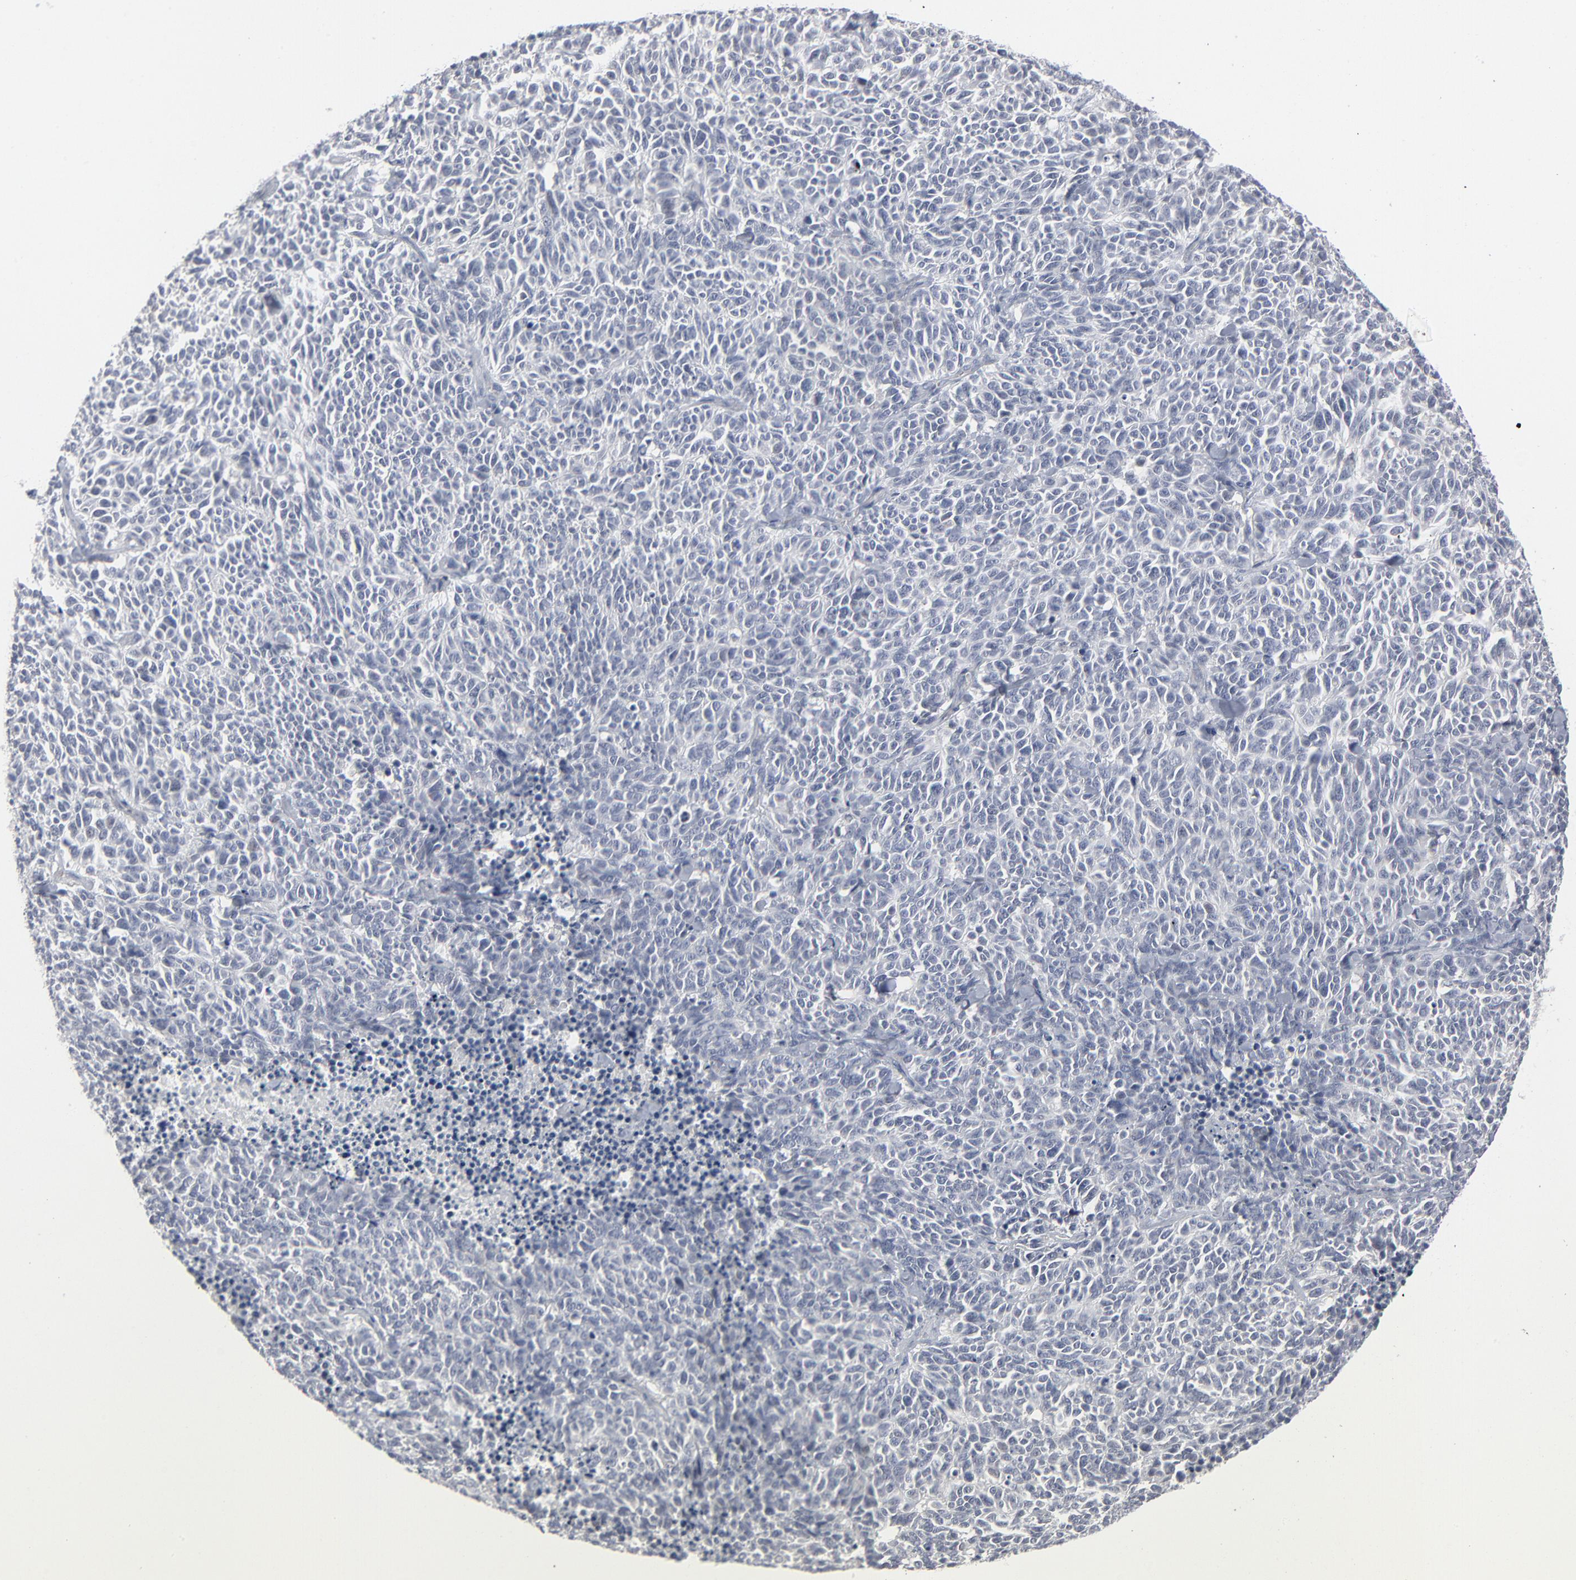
{"staining": {"intensity": "negative", "quantity": "none", "location": "none"}, "tissue": "lung cancer", "cell_type": "Tumor cells", "image_type": "cancer", "snomed": [{"axis": "morphology", "description": "Neoplasm, malignant, NOS"}, {"axis": "topography", "description": "Lung"}], "caption": "Malignant neoplasm (lung) stained for a protein using immunohistochemistry (IHC) displays no positivity tumor cells.", "gene": "FOXN2", "patient": {"sex": "female", "age": 58}}